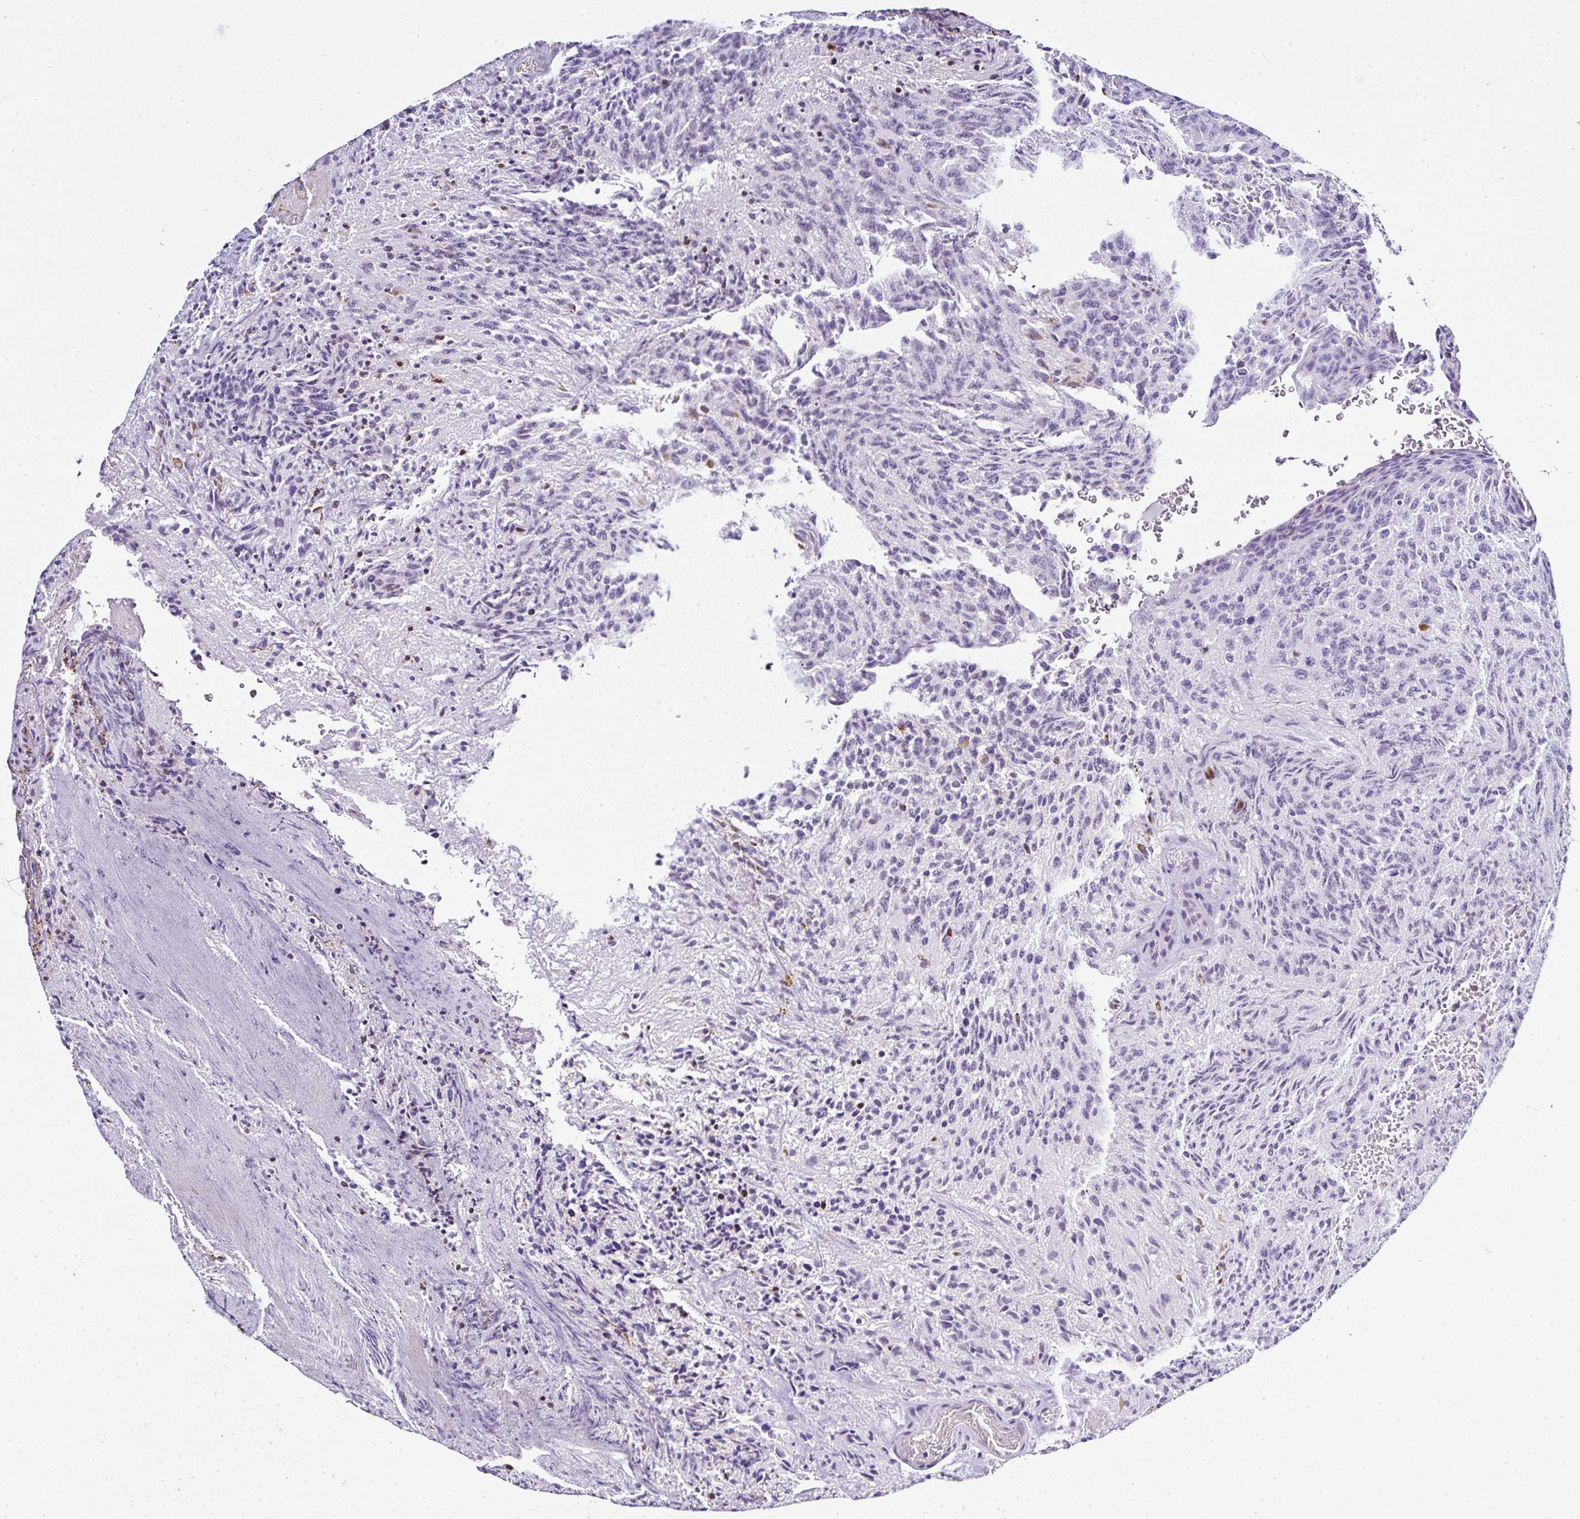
{"staining": {"intensity": "moderate", "quantity": "25%-75%", "location": "nuclear"}, "tissue": "glioma", "cell_type": "Tumor cells", "image_type": "cancer", "snomed": [{"axis": "morphology", "description": "Glioma, malignant, High grade"}, {"axis": "topography", "description": "Brain"}], "caption": "This image demonstrates immunohistochemistry staining of high-grade glioma (malignant), with medium moderate nuclear positivity in about 25%-75% of tumor cells.", "gene": "PTPN2", "patient": {"sex": "male", "age": 36}}